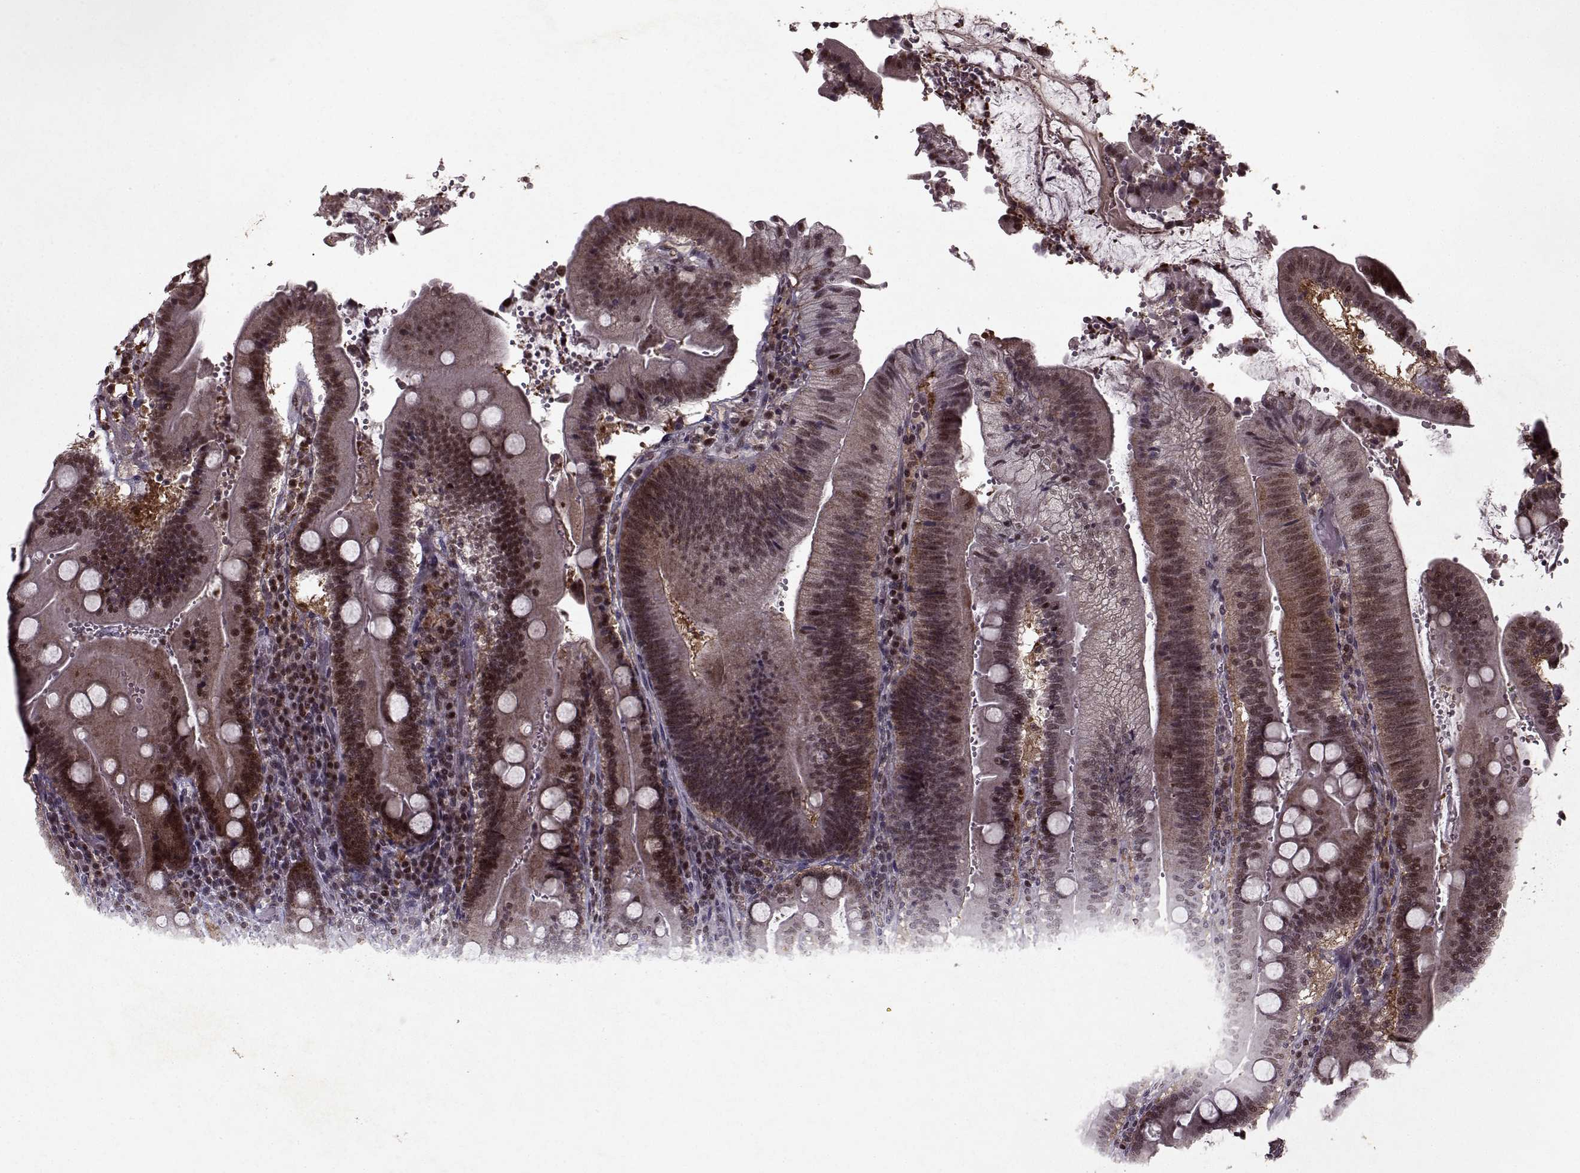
{"staining": {"intensity": "moderate", "quantity": ">75%", "location": "cytoplasmic/membranous,nuclear"}, "tissue": "duodenum", "cell_type": "Glandular cells", "image_type": "normal", "snomed": [{"axis": "morphology", "description": "Normal tissue, NOS"}, {"axis": "topography", "description": "Duodenum"}], "caption": "Immunohistochemistry (IHC) micrograph of unremarkable duodenum stained for a protein (brown), which reveals medium levels of moderate cytoplasmic/membranous,nuclear expression in about >75% of glandular cells.", "gene": "PSMA7", "patient": {"sex": "female", "age": 62}}